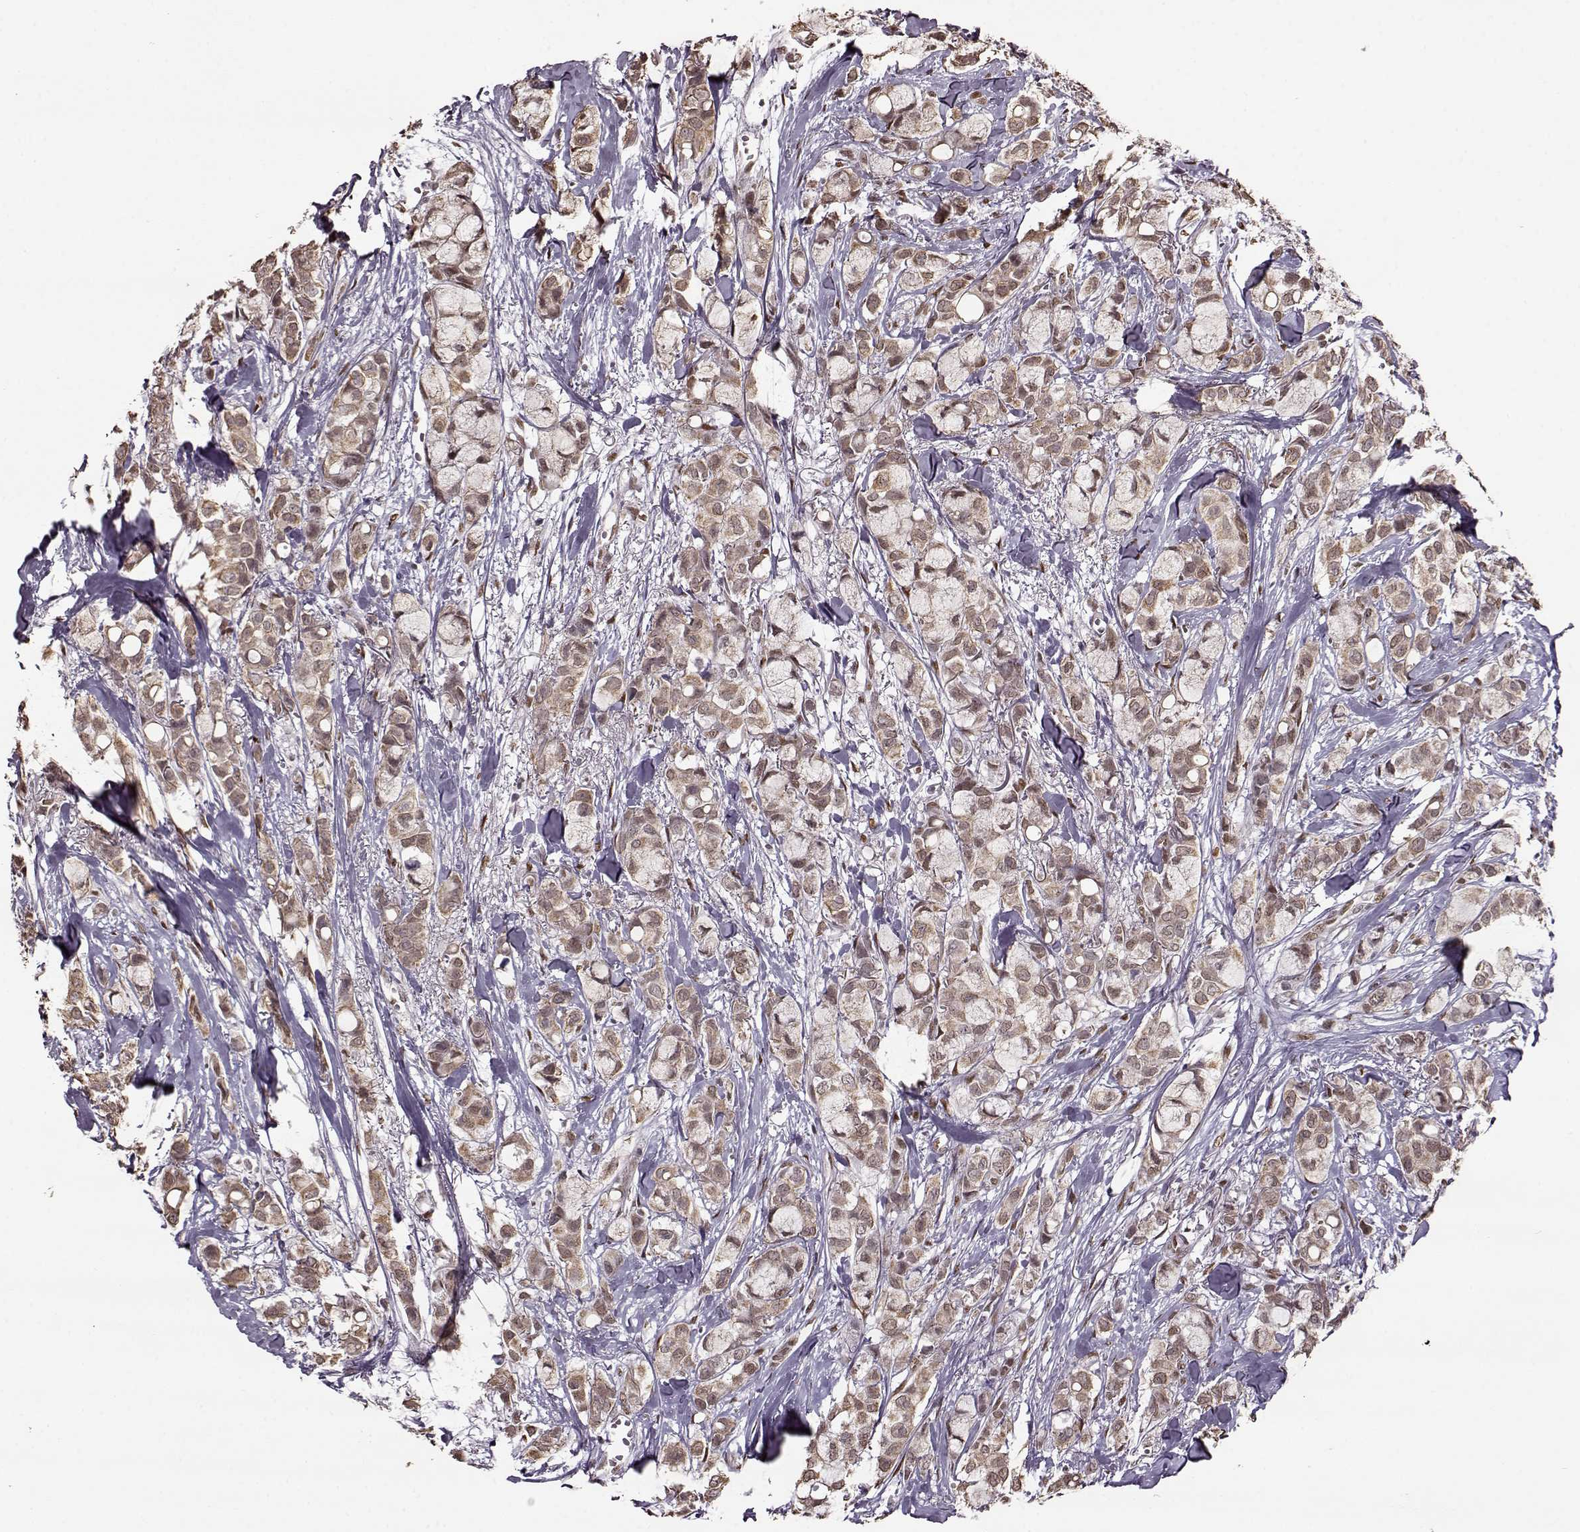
{"staining": {"intensity": "weak", "quantity": ">75%", "location": "cytoplasmic/membranous"}, "tissue": "breast cancer", "cell_type": "Tumor cells", "image_type": "cancer", "snomed": [{"axis": "morphology", "description": "Duct carcinoma"}, {"axis": "topography", "description": "Breast"}], "caption": "DAB (3,3'-diaminobenzidine) immunohistochemical staining of human breast cancer exhibits weak cytoplasmic/membranous protein staining in about >75% of tumor cells.", "gene": "FTO", "patient": {"sex": "female", "age": 85}}